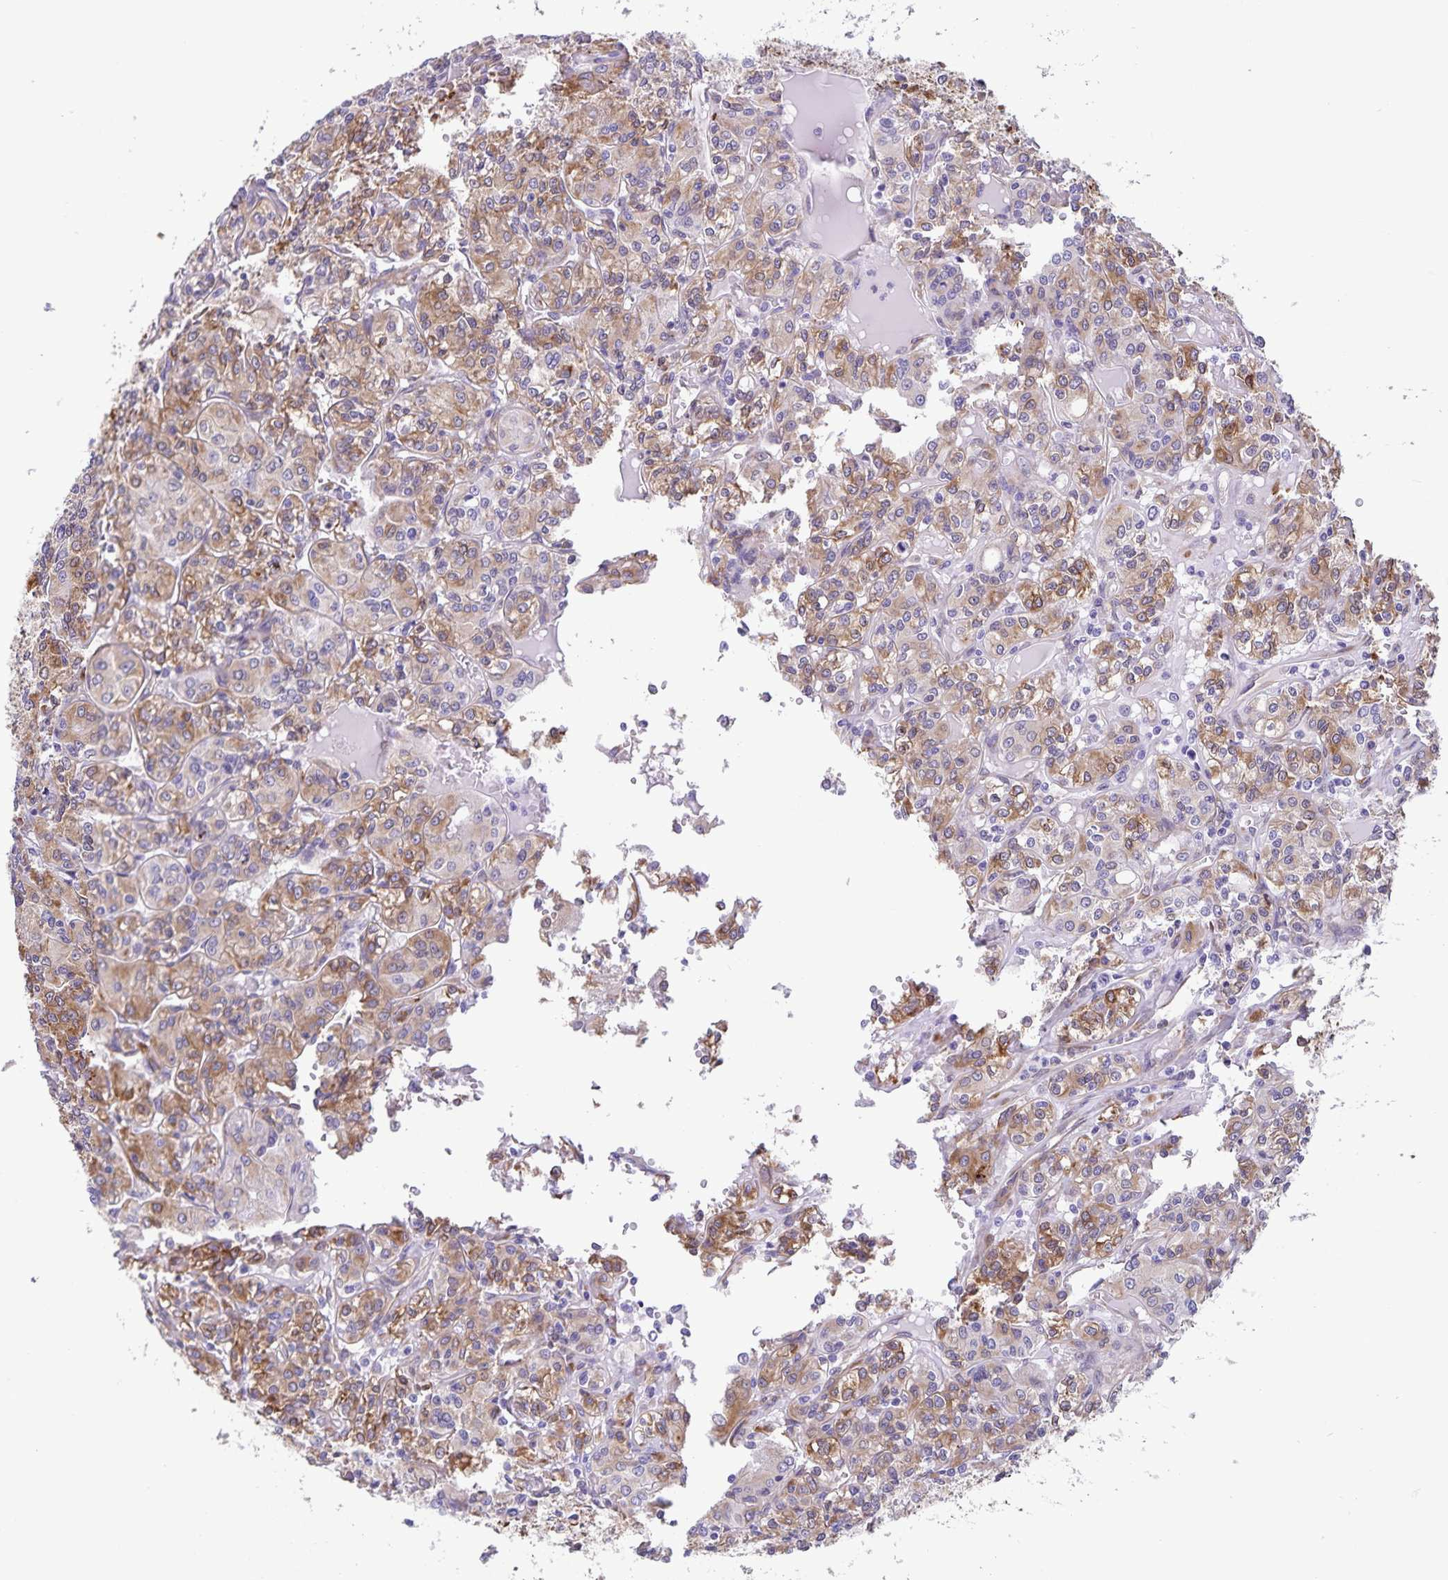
{"staining": {"intensity": "moderate", "quantity": ">75%", "location": "cytoplasmic/membranous"}, "tissue": "renal cancer", "cell_type": "Tumor cells", "image_type": "cancer", "snomed": [{"axis": "morphology", "description": "Adenocarcinoma, NOS"}, {"axis": "topography", "description": "Kidney"}], "caption": "Renal adenocarcinoma stained with a protein marker exhibits moderate staining in tumor cells.", "gene": "RCN1", "patient": {"sex": "male", "age": 36}}